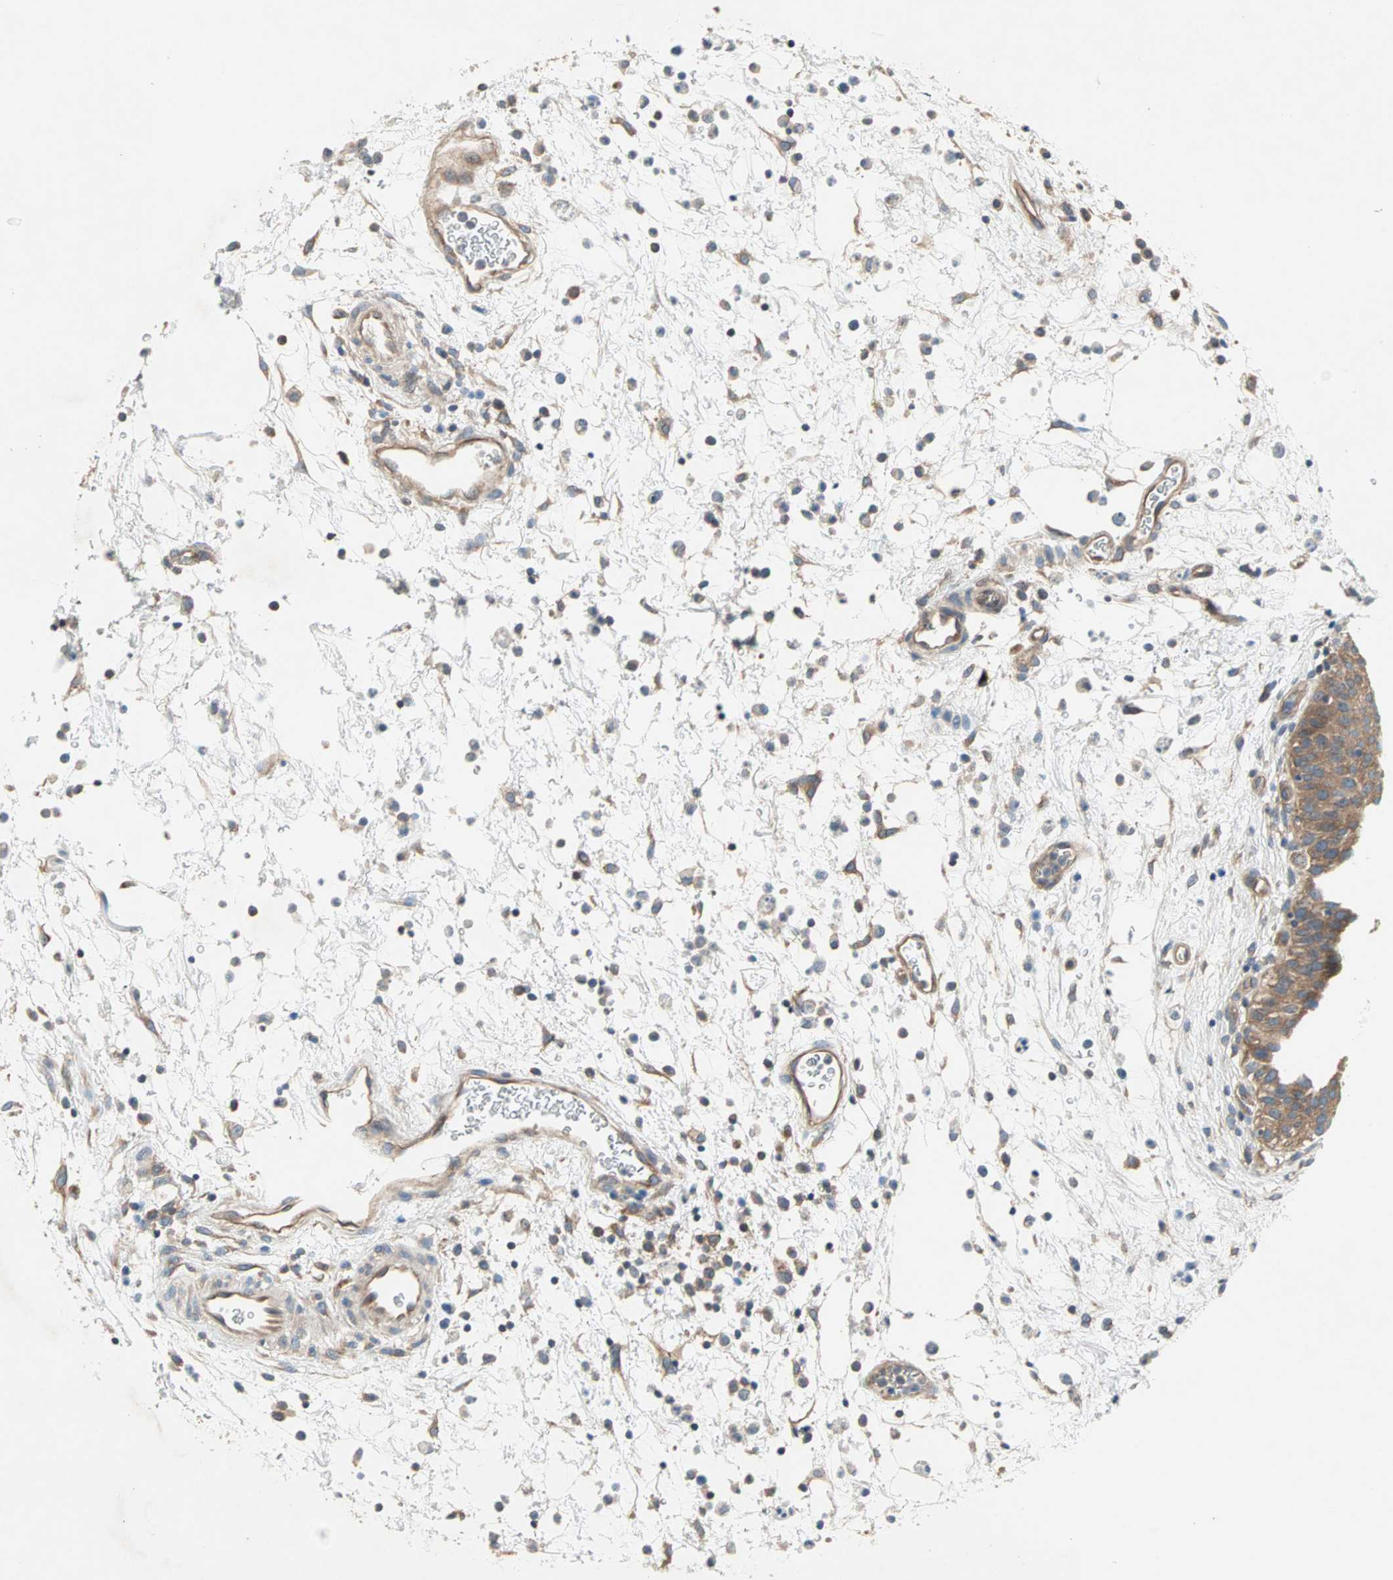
{"staining": {"intensity": "moderate", "quantity": ">75%", "location": "cytoplasmic/membranous"}, "tissue": "urinary bladder", "cell_type": "Urothelial cells", "image_type": "normal", "snomed": [{"axis": "morphology", "description": "Normal tissue, NOS"}, {"axis": "morphology", "description": "Dysplasia, NOS"}, {"axis": "topography", "description": "Urinary bladder"}], "caption": "Human urinary bladder stained with a protein marker shows moderate staining in urothelial cells.", "gene": "PDE8A", "patient": {"sex": "male", "age": 35}}